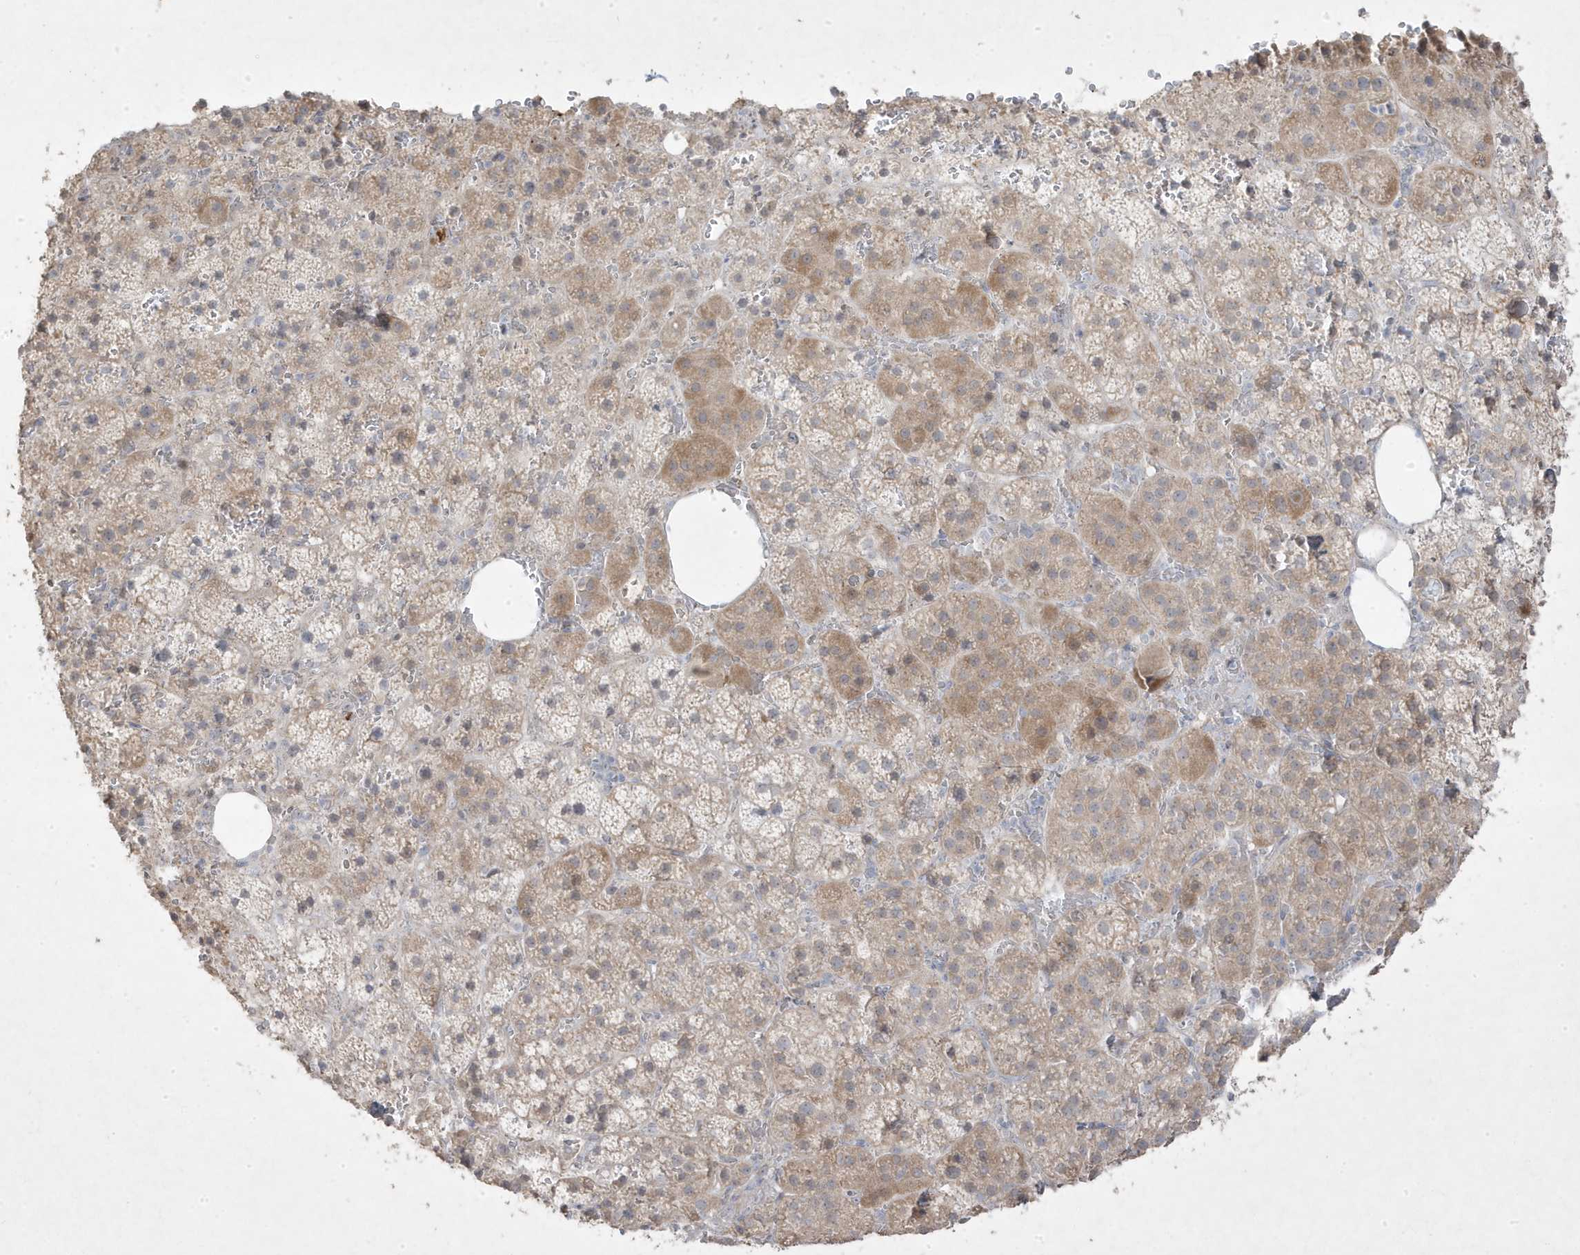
{"staining": {"intensity": "weak", "quantity": "<25%", "location": "cytoplasmic/membranous"}, "tissue": "adrenal gland", "cell_type": "Glandular cells", "image_type": "normal", "snomed": [{"axis": "morphology", "description": "Normal tissue, NOS"}, {"axis": "topography", "description": "Adrenal gland"}], "caption": "IHC of benign adrenal gland demonstrates no staining in glandular cells.", "gene": "RGL4", "patient": {"sex": "female", "age": 59}}